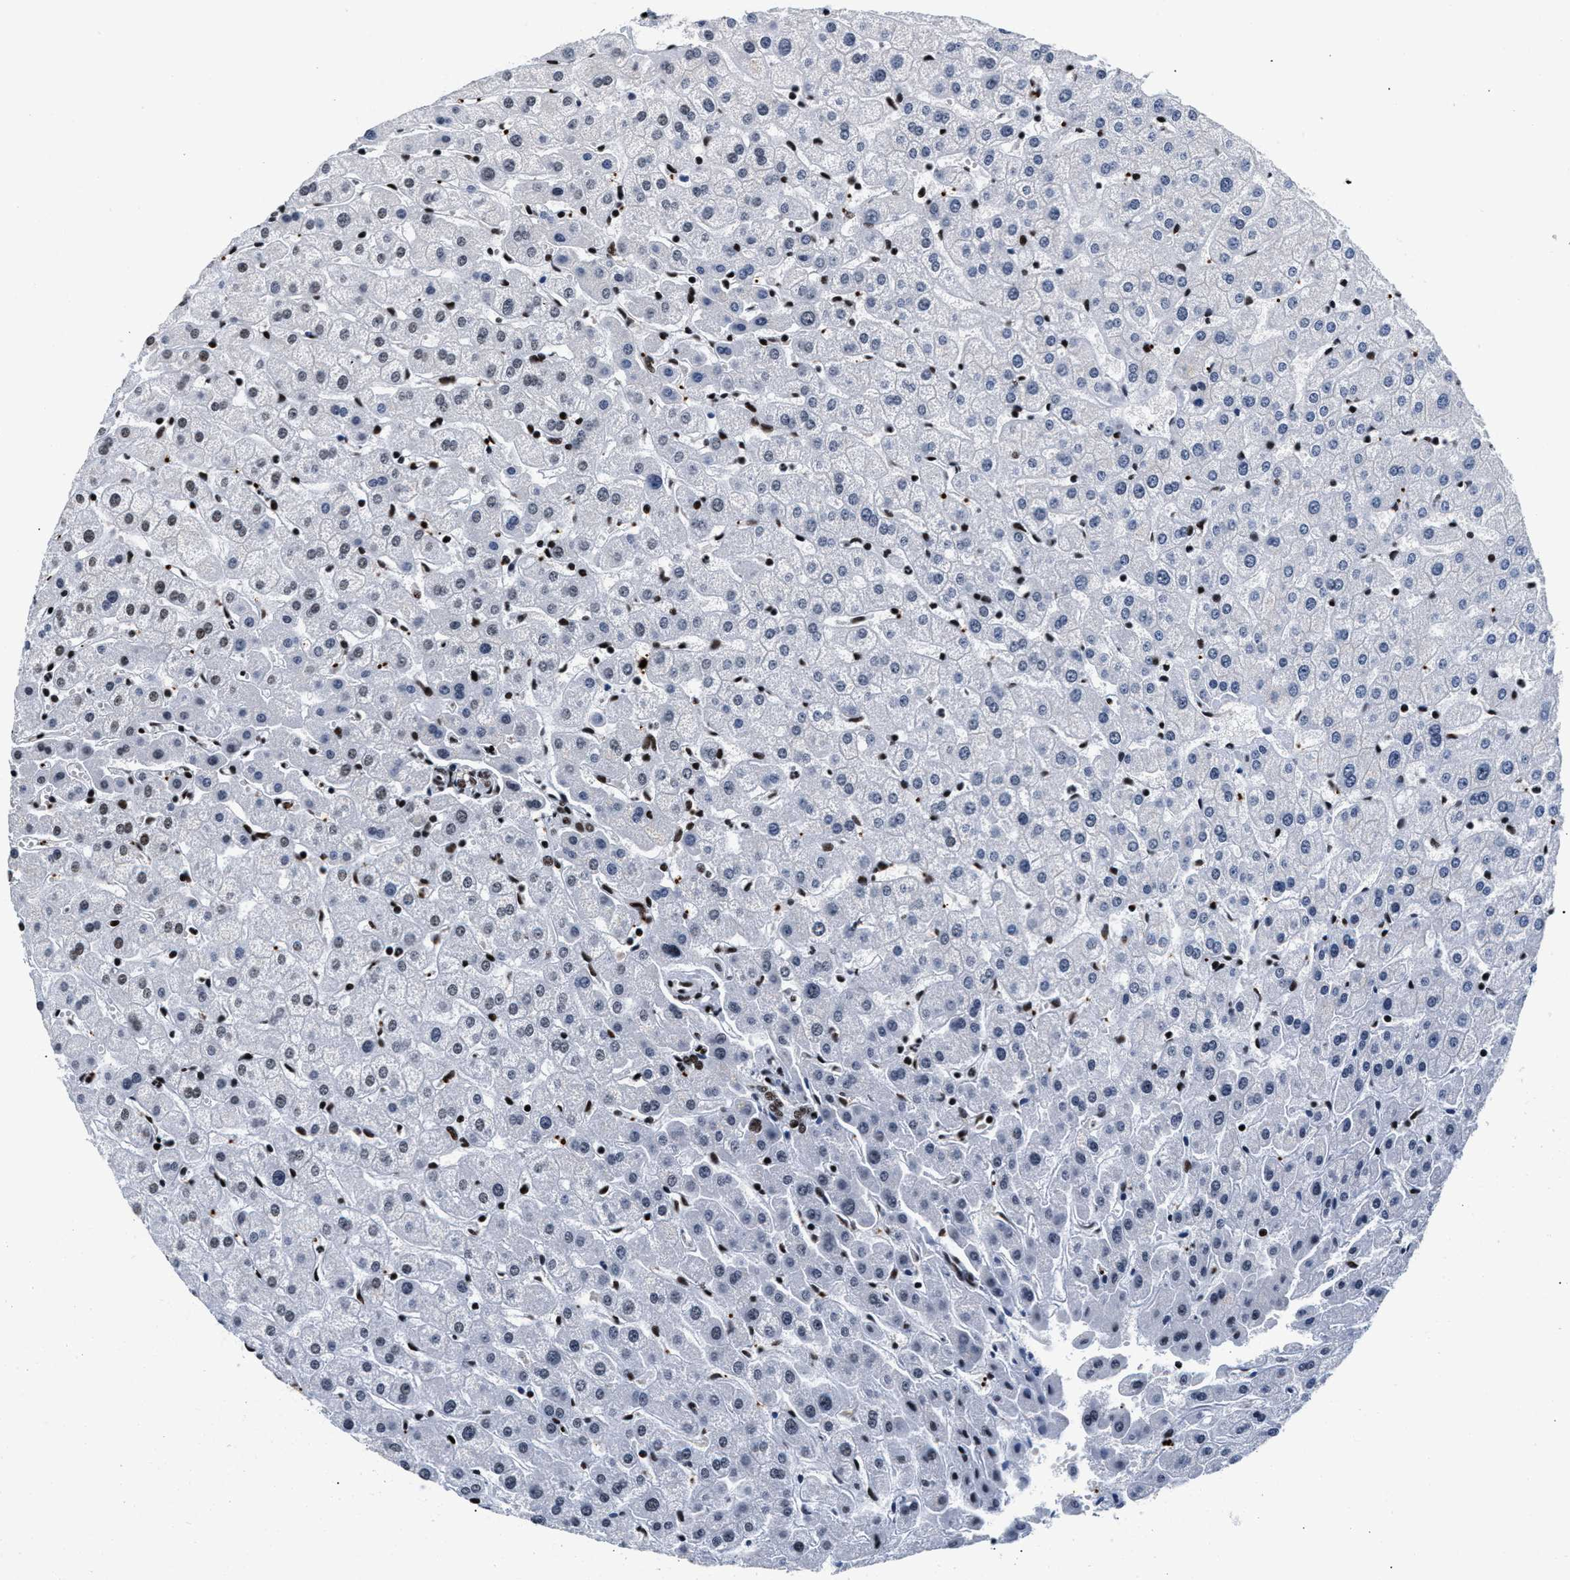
{"staining": {"intensity": "negative", "quantity": "none", "location": "none"}, "tissue": "liver", "cell_type": "Cholangiocytes", "image_type": "normal", "snomed": [{"axis": "morphology", "description": "Normal tissue, NOS"}, {"axis": "morphology", "description": "Fibrosis, NOS"}, {"axis": "topography", "description": "Liver"}], "caption": "Cholangiocytes are negative for brown protein staining in benign liver. (DAB (3,3'-diaminobenzidine) IHC, high magnification).", "gene": "RAD21", "patient": {"sex": "female", "age": 29}}